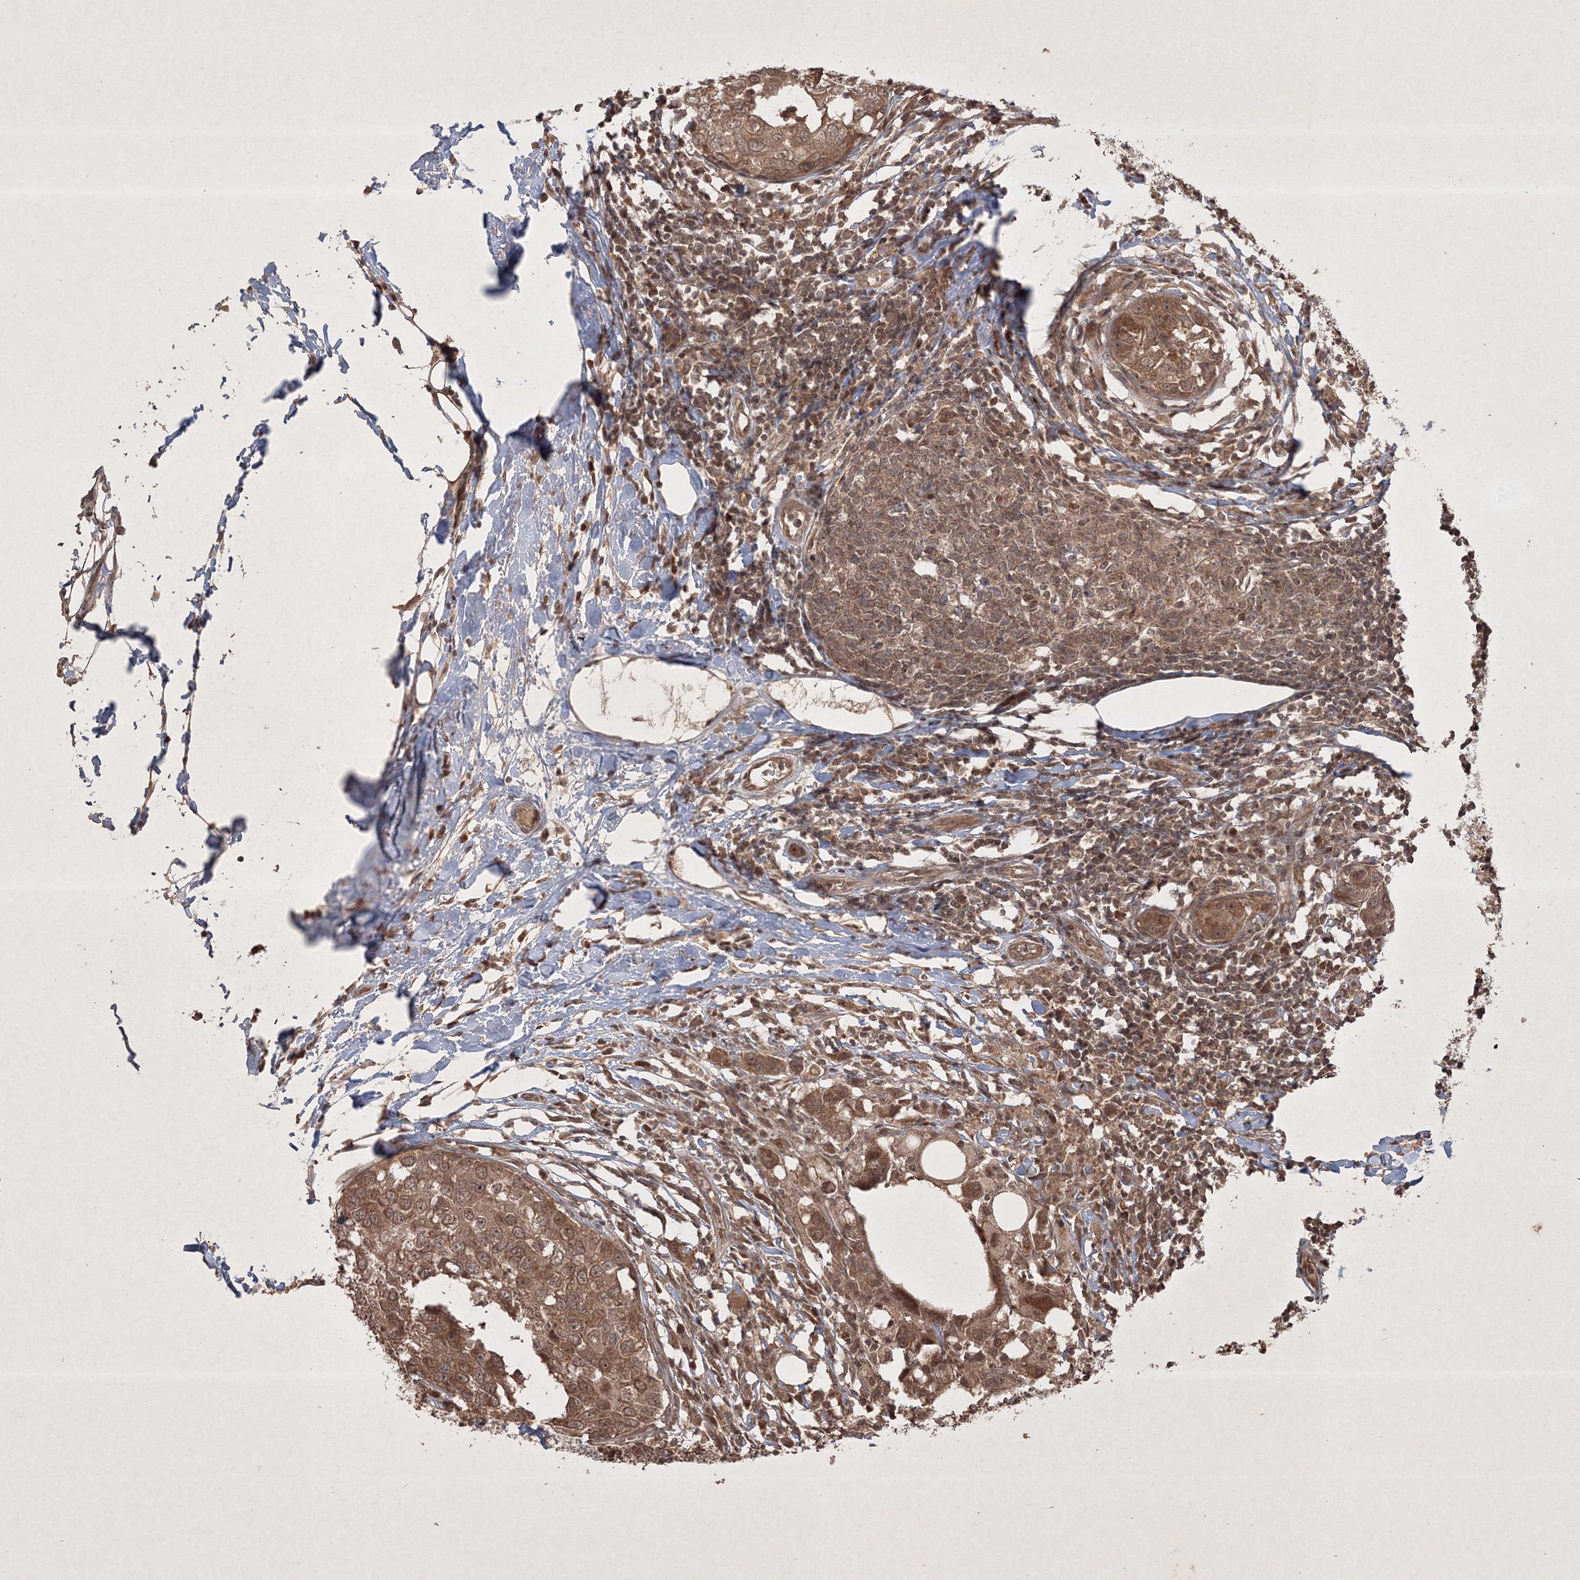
{"staining": {"intensity": "moderate", "quantity": ">75%", "location": "cytoplasmic/membranous,nuclear"}, "tissue": "breast cancer", "cell_type": "Tumor cells", "image_type": "cancer", "snomed": [{"axis": "morphology", "description": "Duct carcinoma"}, {"axis": "topography", "description": "Breast"}], "caption": "Breast cancer (infiltrating ductal carcinoma) stained with a brown dye demonstrates moderate cytoplasmic/membranous and nuclear positive staining in approximately >75% of tumor cells.", "gene": "PELI3", "patient": {"sex": "female", "age": 27}}